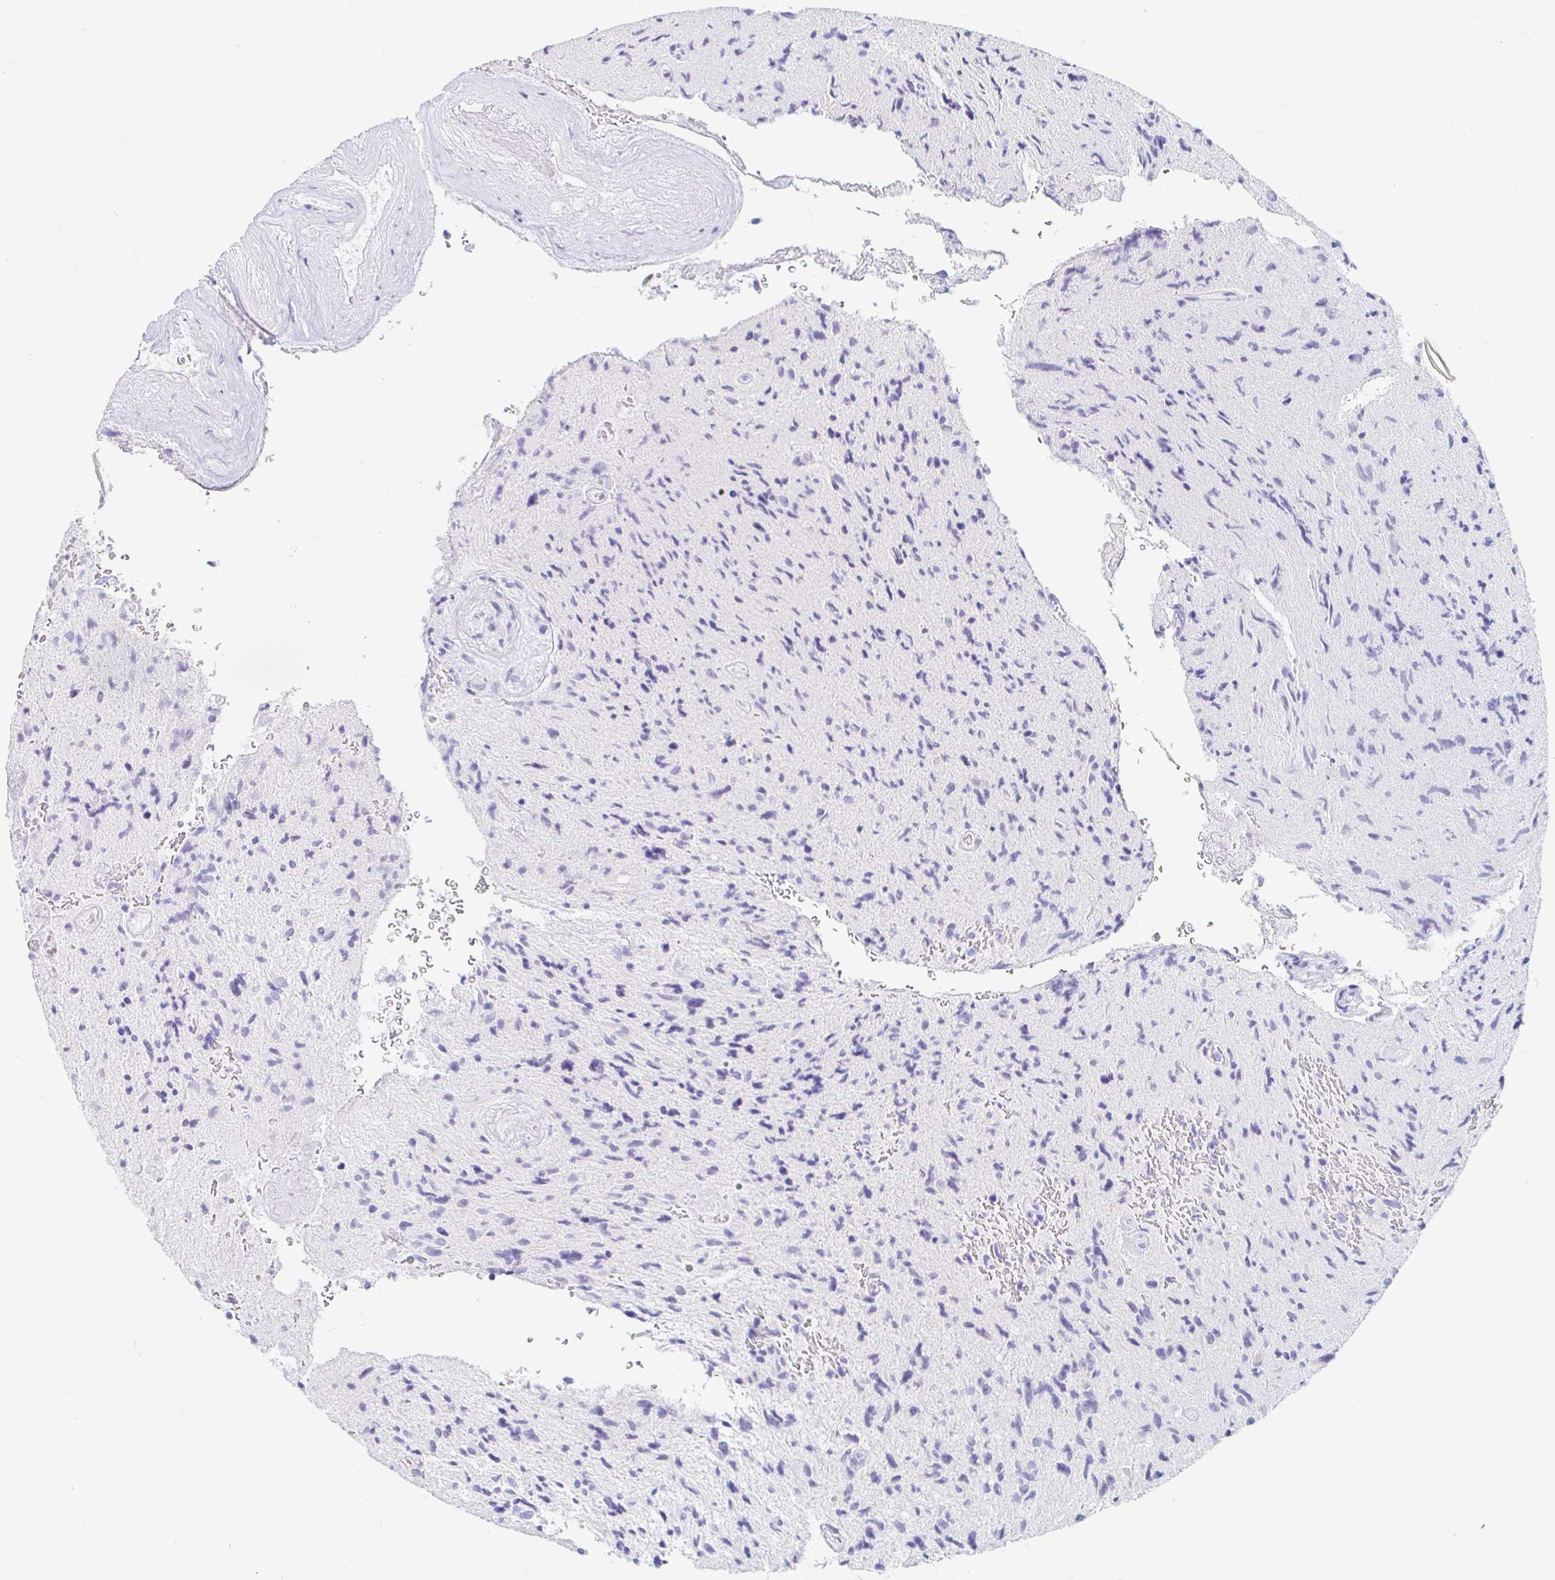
{"staining": {"intensity": "negative", "quantity": "none", "location": "none"}, "tissue": "glioma", "cell_type": "Tumor cells", "image_type": "cancer", "snomed": [{"axis": "morphology", "description": "Glioma, malignant, High grade"}, {"axis": "topography", "description": "Brain"}], "caption": "This micrograph is of glioma stained with immunohistochemistry (IHC) to label a protein in brown with the nuclei are counter-stained blue. There is no positivity in tumor cells.", "gene": "TEX44", "patient": {"sex": "male", "age": 54}}